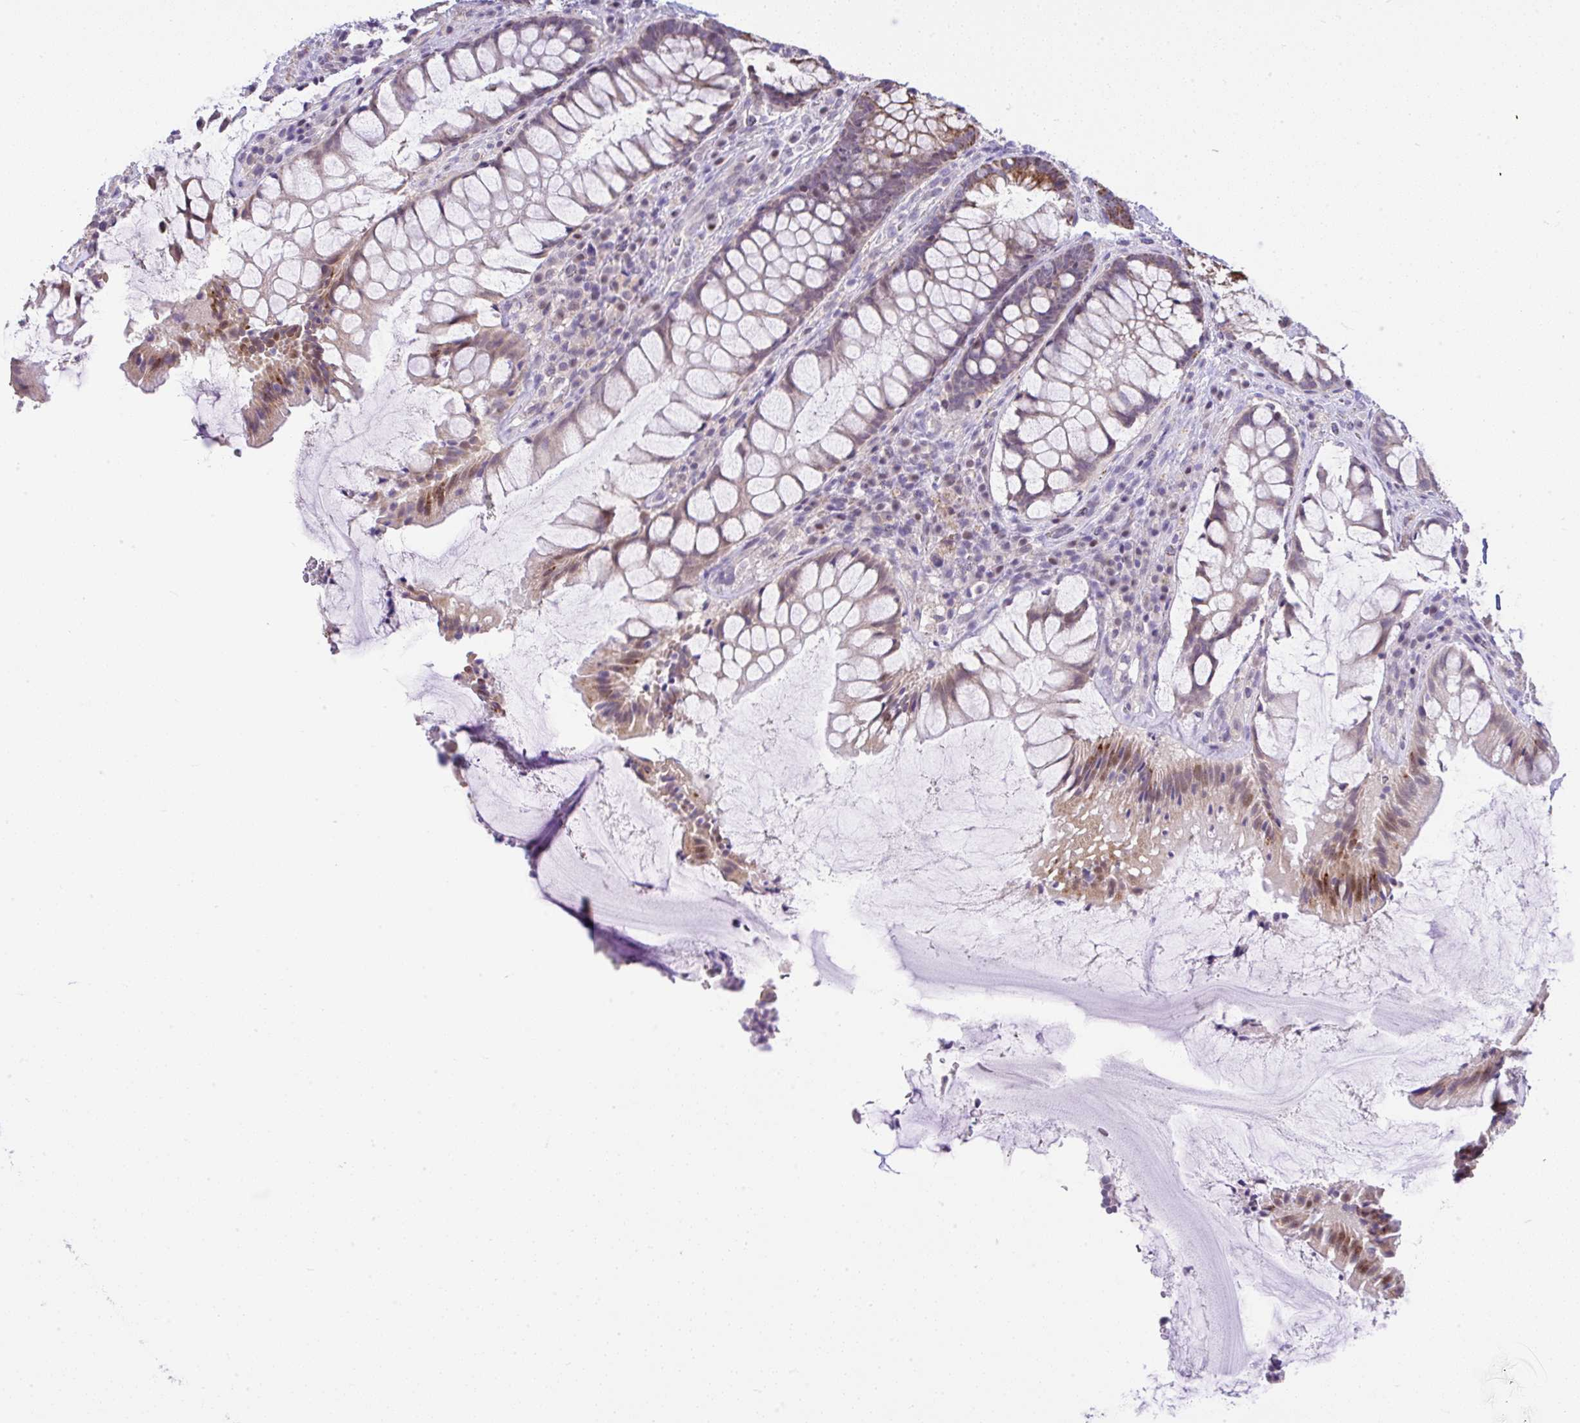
{"staining": {"intensity": "moderate", "quantity": "25%-75%", "location": "cytoplasmic/membranous,nuclear"}, "tissue": "rectum", "cell_type": "Glandular cells", "image_type": "normal", "snomed": [{"axis": "morphology", "description": "Normal tissue, NOS"}, {"axis": "topography", "description": "Rectum"}], "caption": "Glandular cells display medium levels of moderate cytoplasmic/membranous,nuclear positivity in approximately 25%-75% of cells in normal rectum. Immunohistochemistry stains the protein in brown and the nuclei are stained blue.", "gene": "CTU1", "patient": {"sex": "female", "age": 58}}